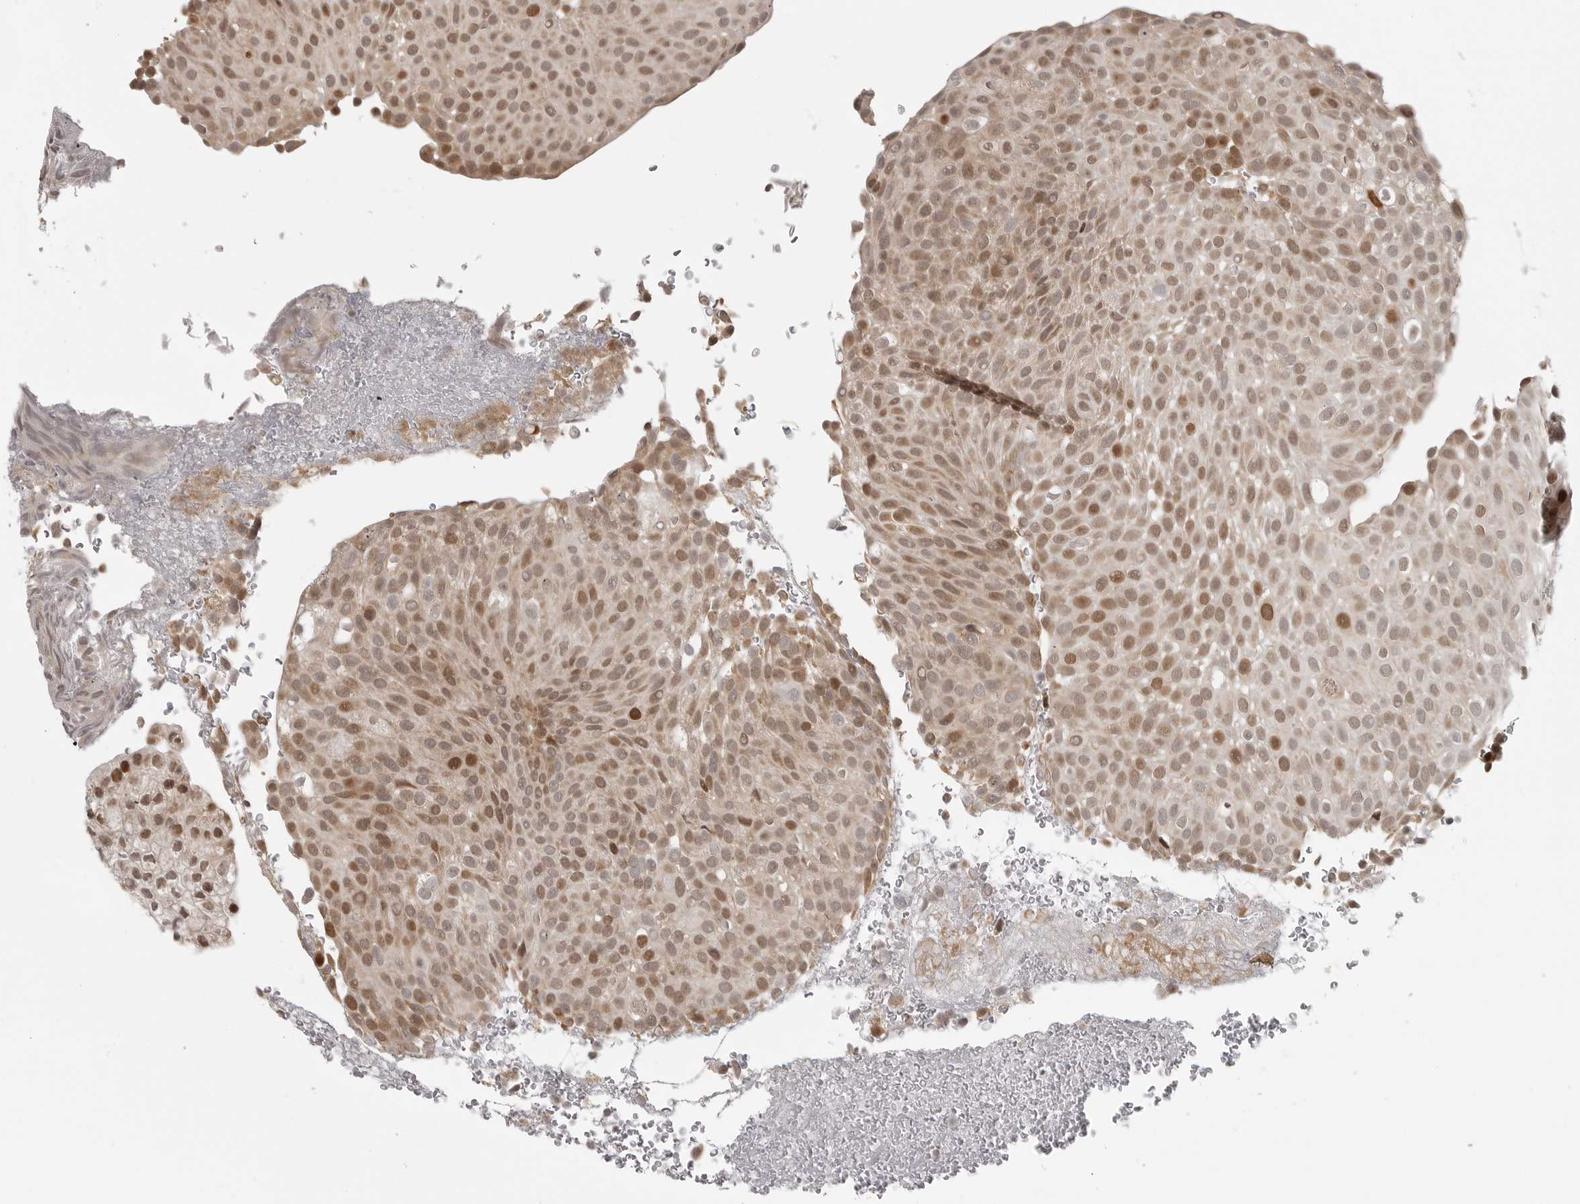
{"staining": {"intensity": "moderate", "quantity": ">75%", "location": "nuclear"}, "tissue": "urothelial cancer", "cell_type": "Tumor cells", "image_type": "cancer", "snomed": [{"axis": "morphology", "description": "Urothelial carcinoma, Low grade"}, {"axis": "topography", "description": "Urinary bladder"}], "caption": "This is a histology image of IHC staining of urothelial cancer, which shows moderate staining in the nuclear of tumor cells.", "gene": "ISG20L2", "patient": {"sex": "male", "age": 78}}